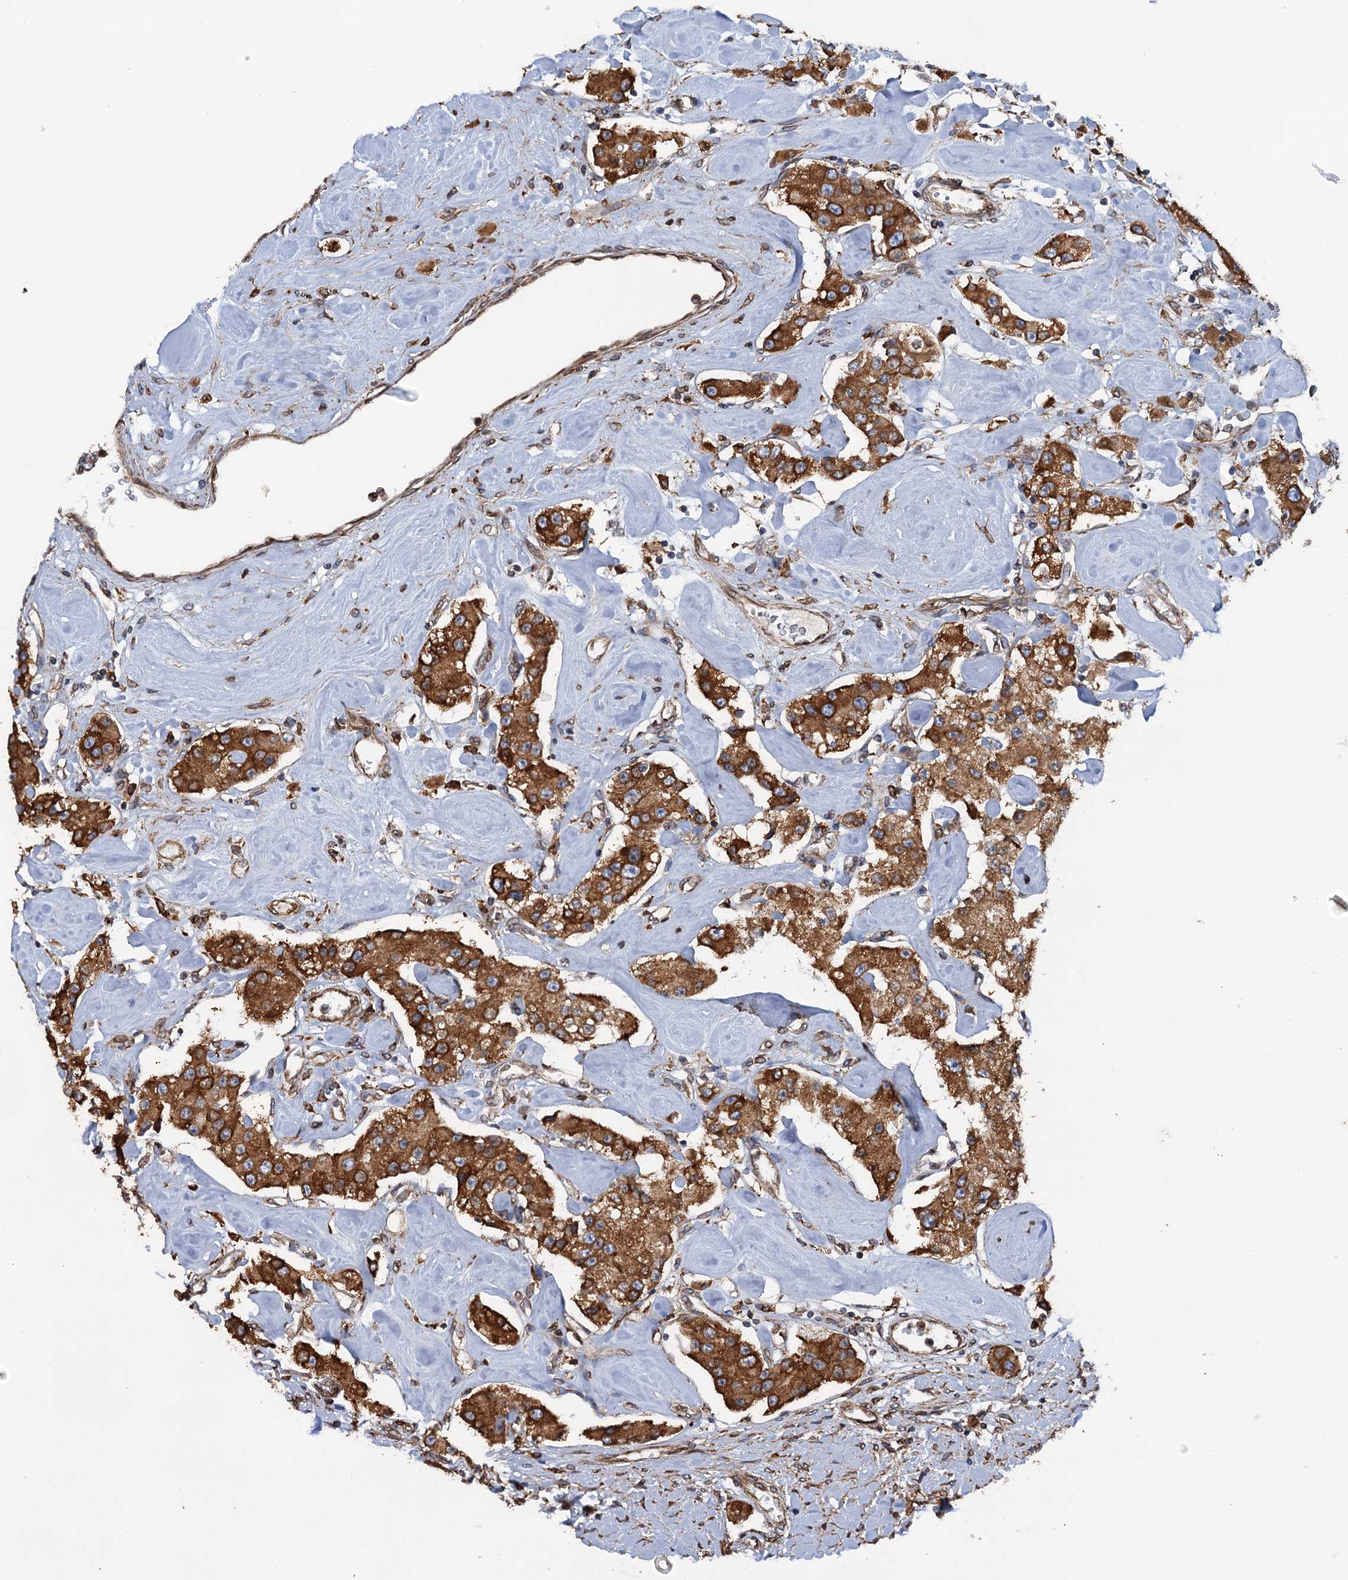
{"staining": {"intensity": "strong", "quantity": ">75%", "location": "cytoplasmic/membranous"}, "tissue": "carcinoid", "cell_type": "Tumor cells", "image_type": "cancer", "snomed": [{"axis": "morphology", "description": "Carcinoid, malignant, NOS"}, {"axis": "topography", "description": "Pancreas"}], "caption": "Immunohistochemical staining of human malignant carcinoid demonstrates strong cytoplasmic/membranous protein expression in approximately >75% of tumor cells.", "gene": "ARMC5", "patient": {"sex": "male", "age": 41}}